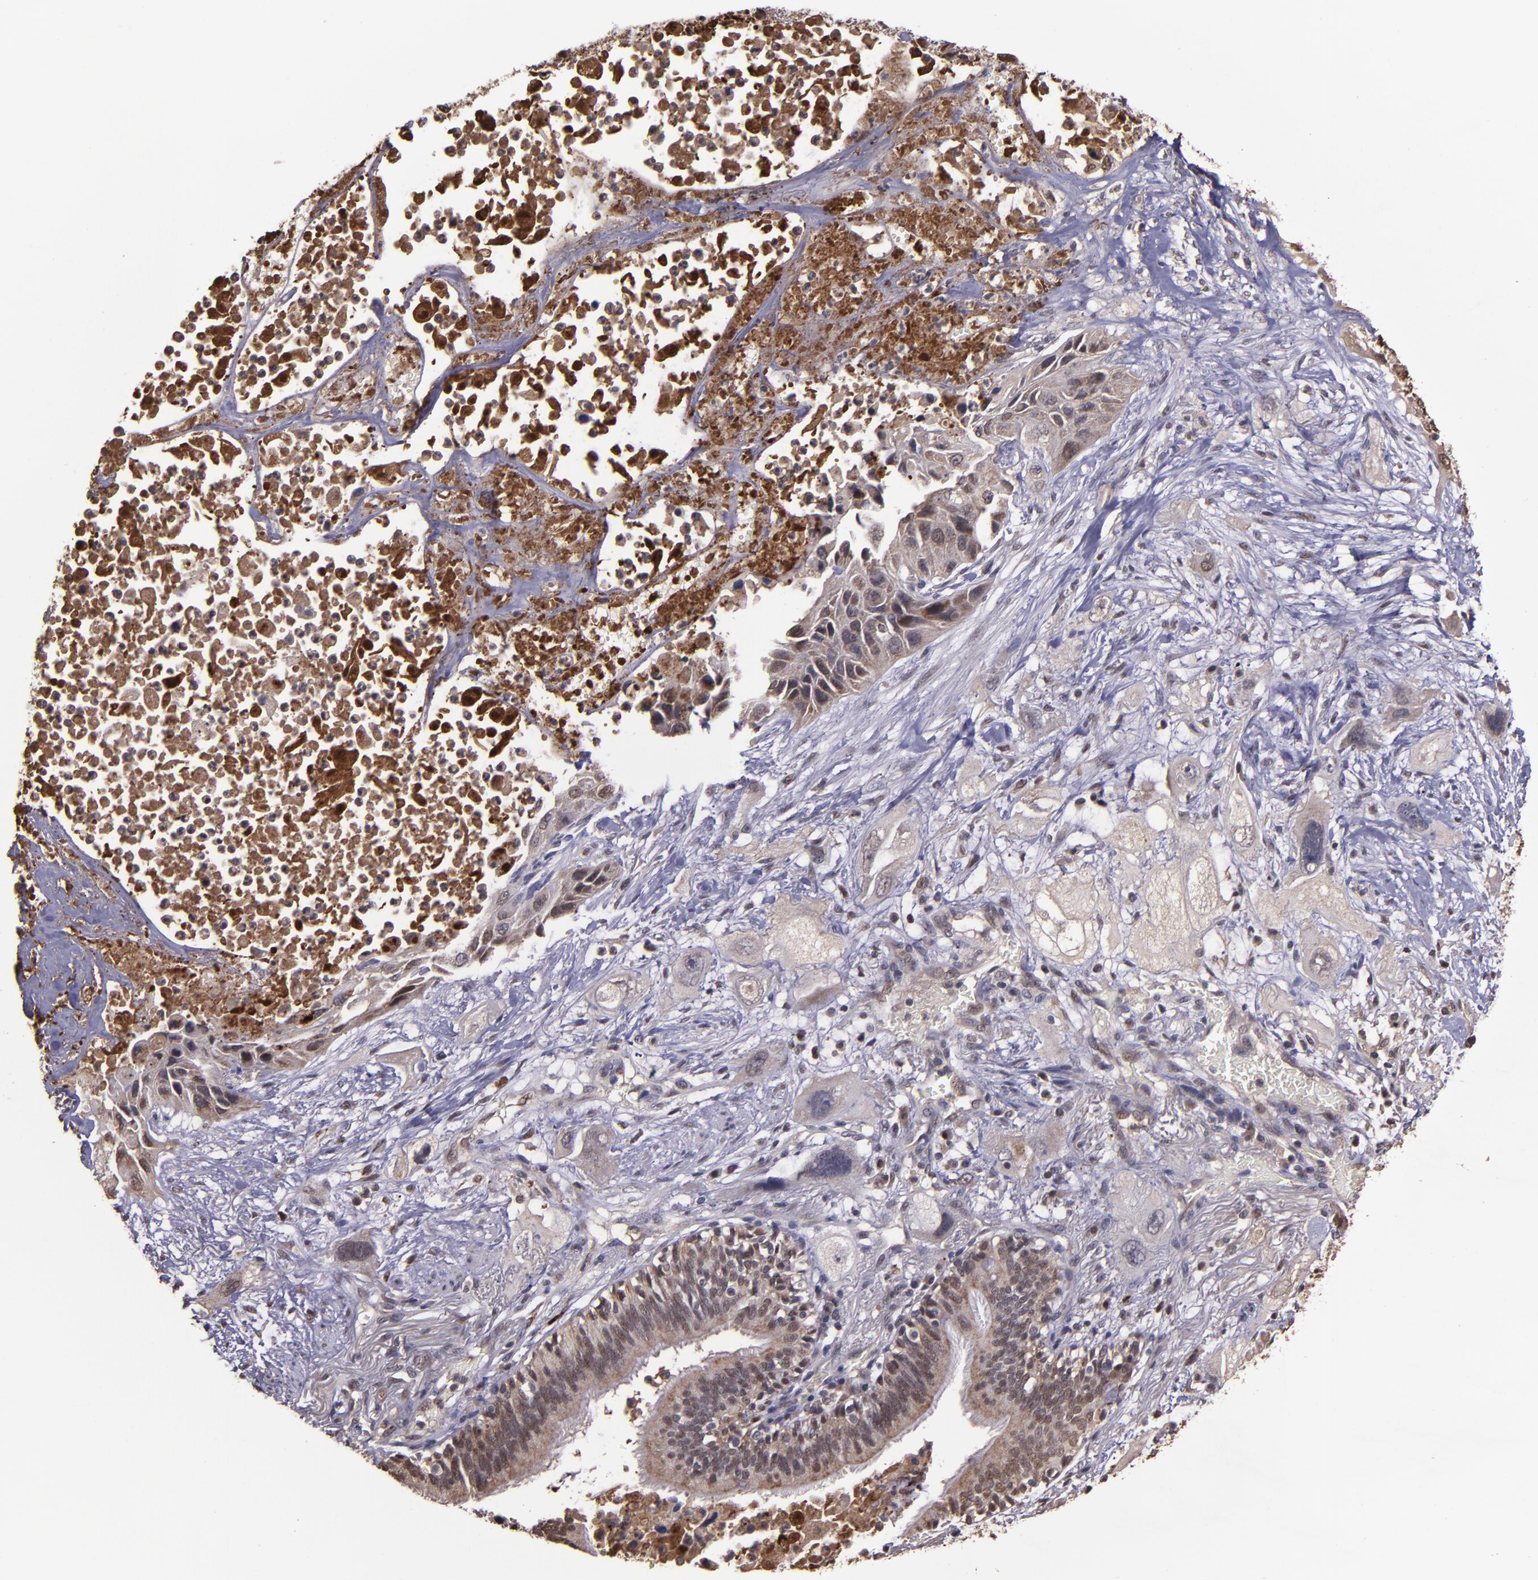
{"staining": {"intensity": "moderate", "quantity": "25%-75%", "location": "cytoplasmic/membranous,nuclear"}, "tissue": "lung cancer", "cell_type": "Tumor cells", "image_type": "cancer", "snomed": [{"axis": "morphology", "description": "Squamous cell carcinoma, NOS"}, {"axis": "topography", "description": "Lung"}], "caption": "Approximately 25%-75% of tumor cells in squamous cell carcinoma (lung) show moderate cytoplasmic/membranous and nuclear protein expression as visualized by brown immunohistochemical staining.", "gene": "SERPINF2", "patient": {"sex": "female", "age": 76}}